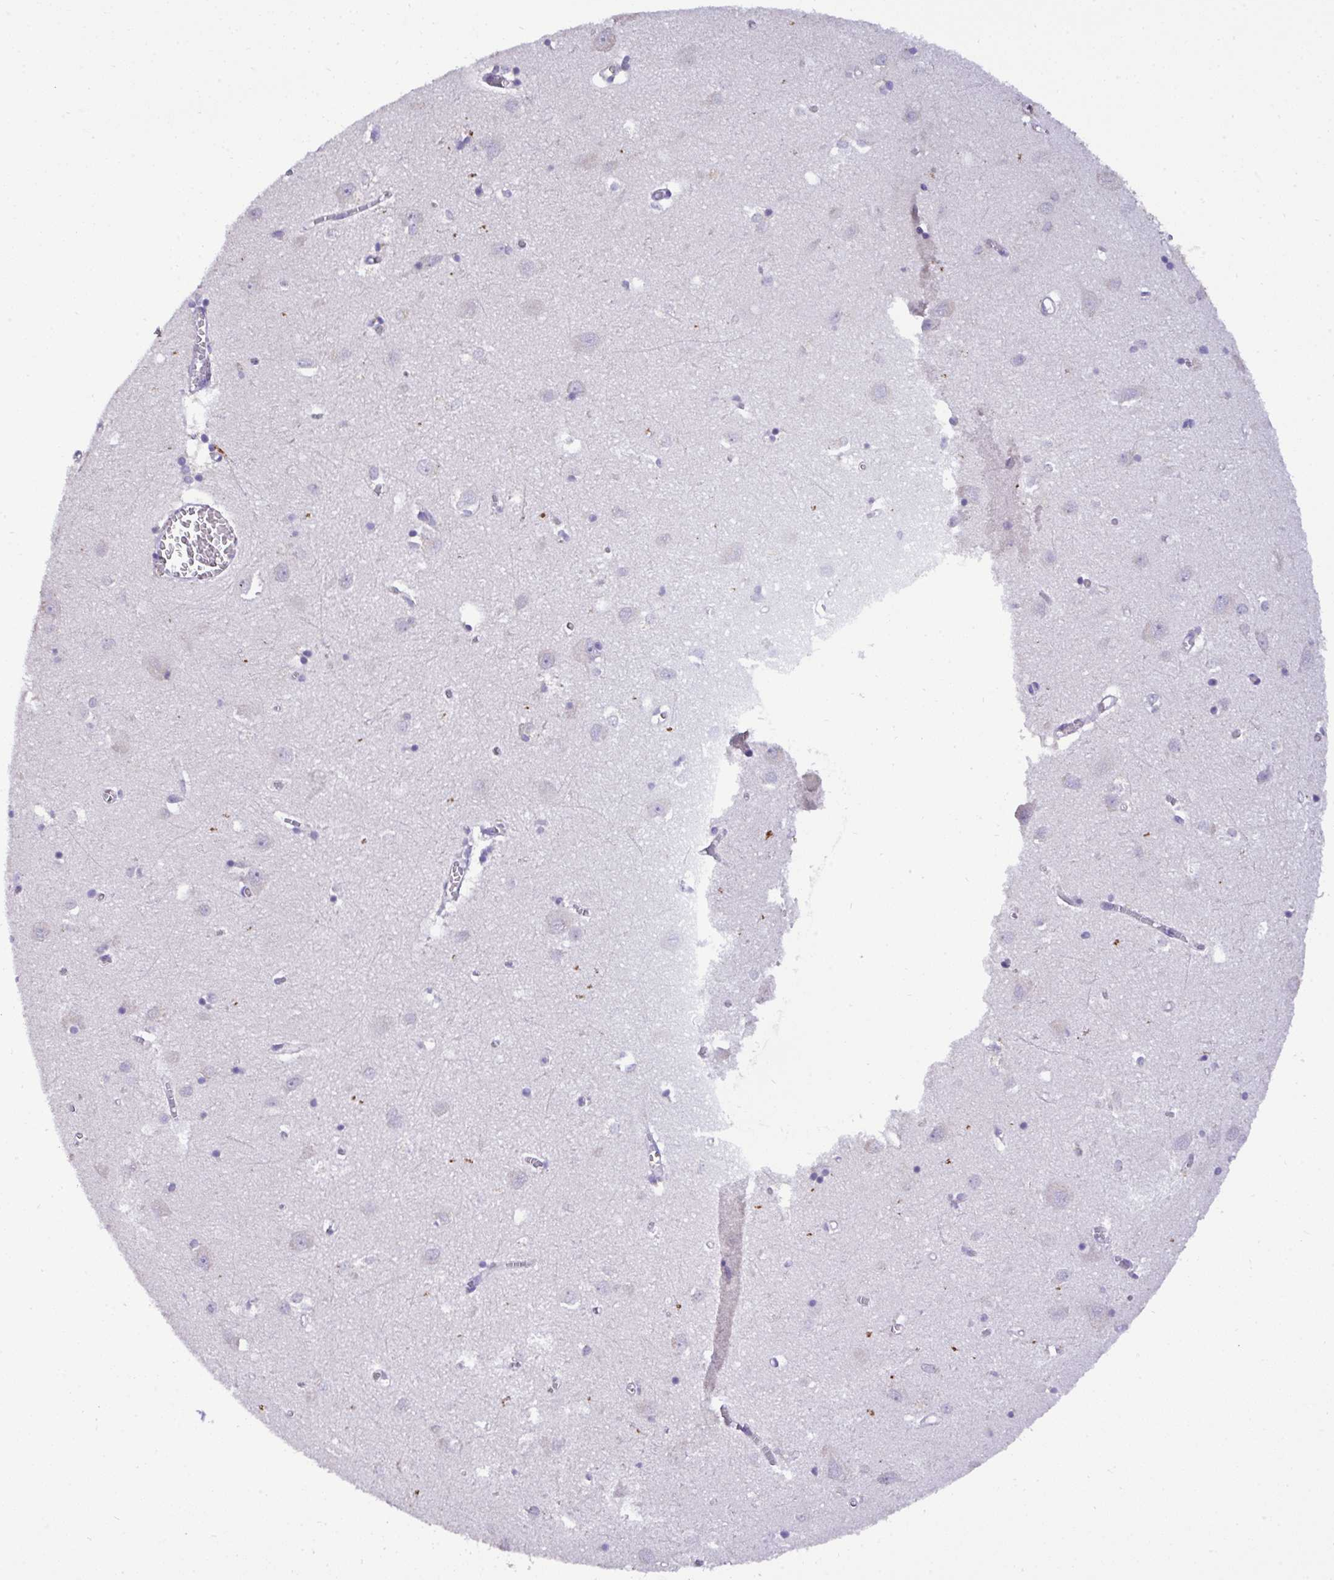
{"staining": {"intensity": "negative", "quantity": "none", "location": "none"}, "tissue": "cerebral cortex", "cell_type": "Endothelial cells", "image_type": "normal", "snomed": [{"axis": "morphology", "description": "Normal tissue, NOS"}, {"axis": "topography", "description": "Cerebral cortex"}], "caption": "This micrograph is of unremarkable cerebral cortex stained with immunohistochemistry to label a protein in brown with the nuclei are counter-stained blue. There is no positivity in endothelial cells. (DAB immunohistochemistry visualized using brightfield microscopy, high magnification).", "gene": "ST8SIA2", "patient": {"sex": "male", "age": 70}}